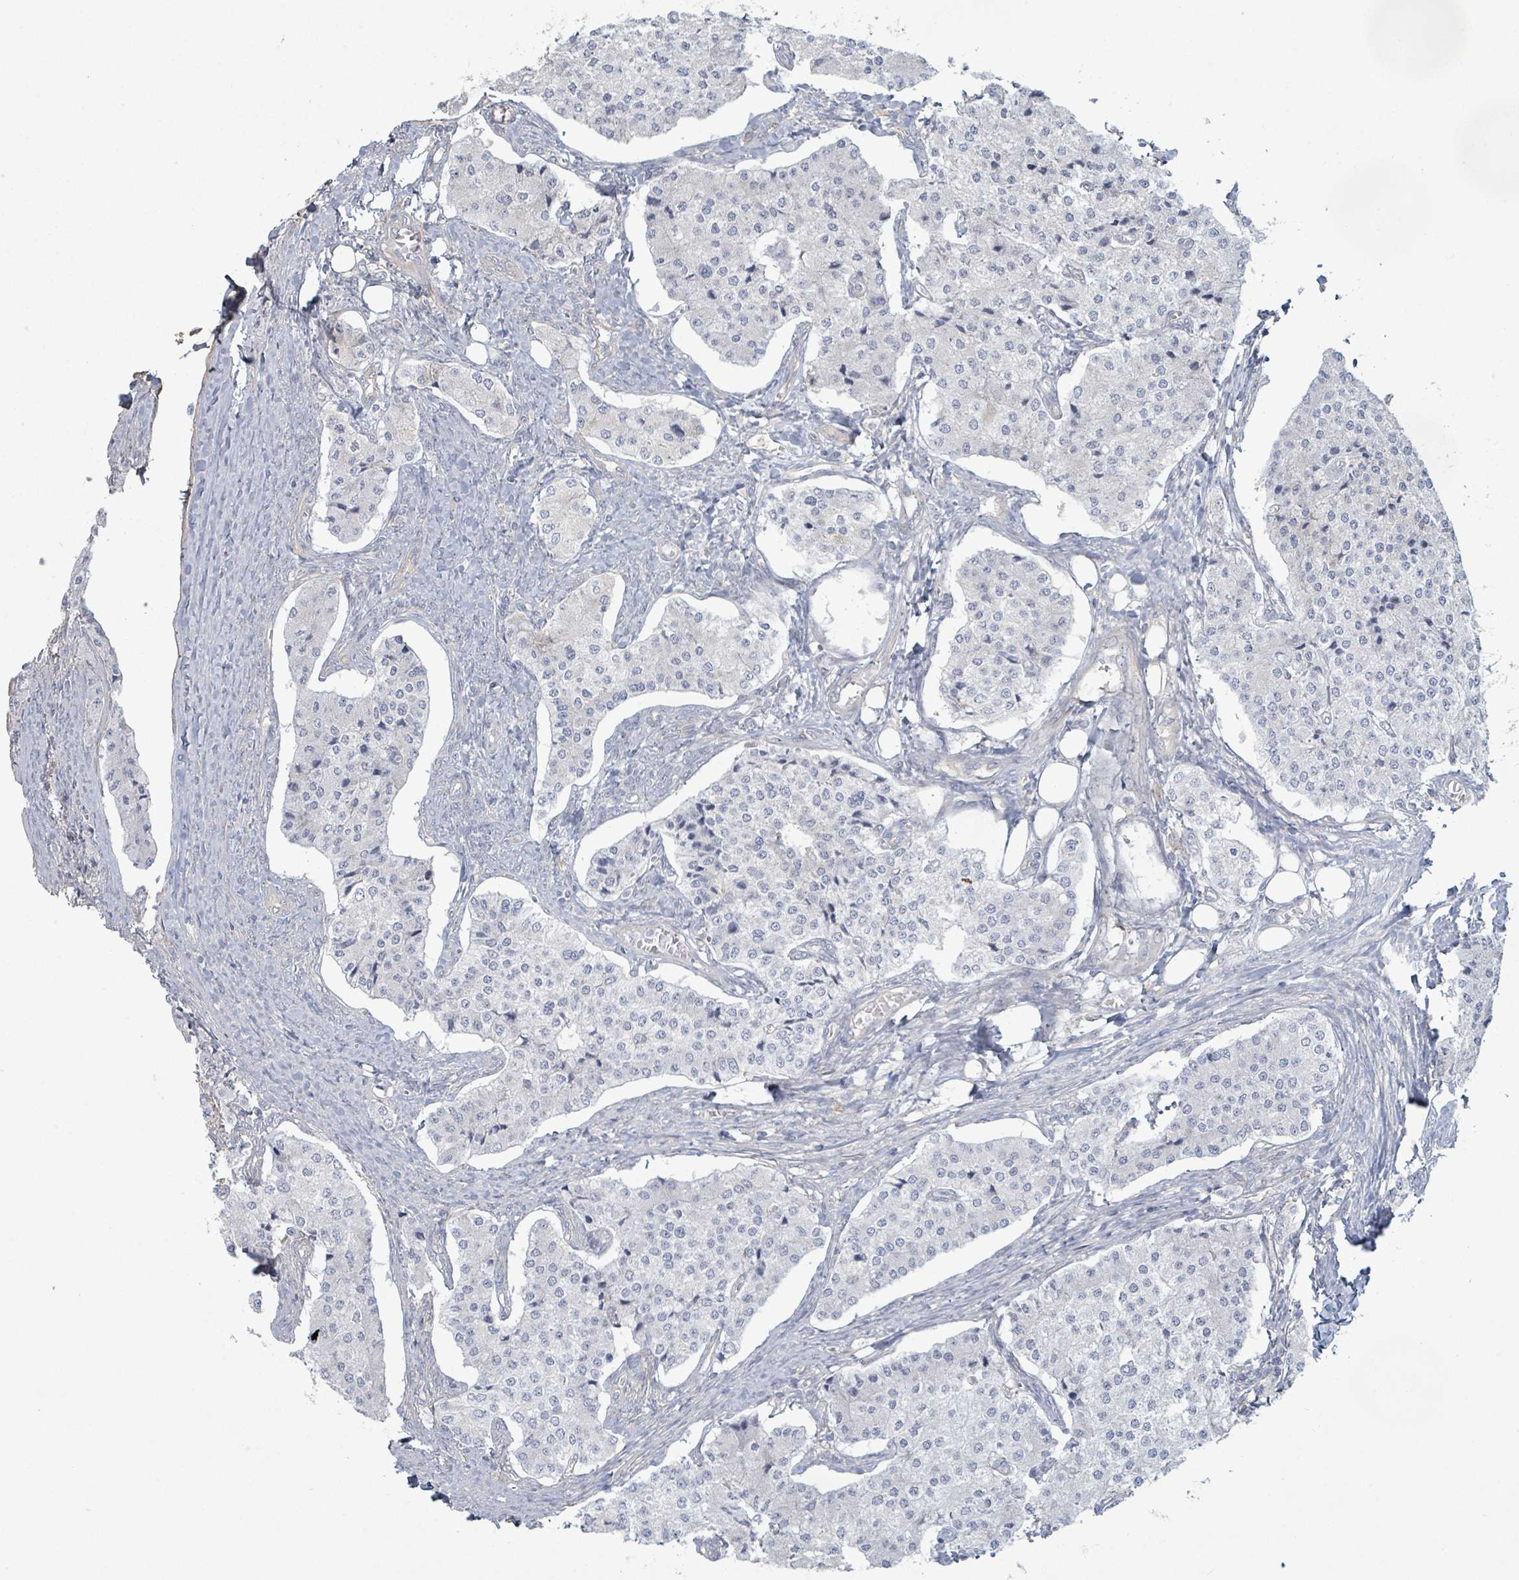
{"staining": {"intensity": "negative", "quantity": "none", "location": "none"}, "tissue": "carcinoid", "cell_type": "Tumor cells", "image_type": "cancer", "snomed": [{"axis": "morphology", "description": "Carcinoid, malignant, NOS"}, {"axis": "topography", "description": "Colon"}], "caption": "DAB immunohistochemical staining of human carcinoid exhibits no significant expression in tumor cells.", "gene": "COL13A1", "patient": {"sex": "female", "age": 52}}